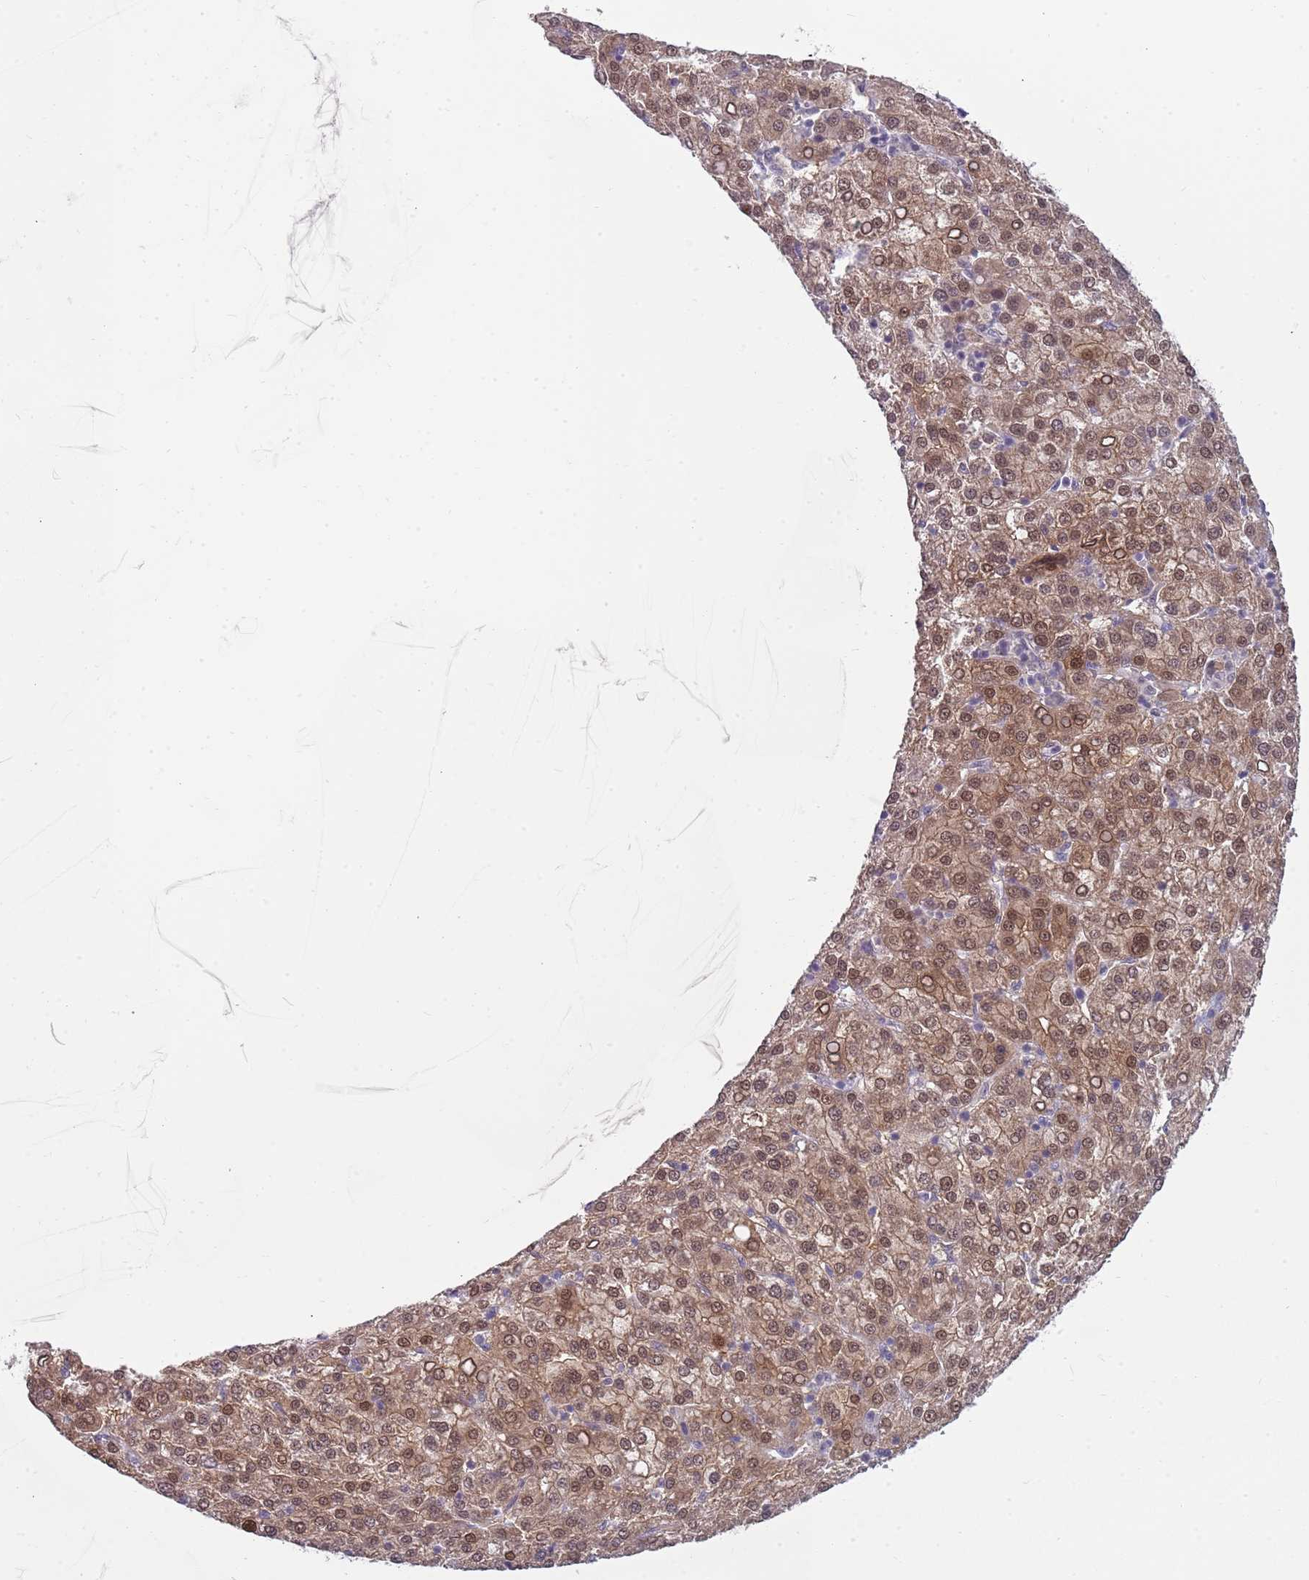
{"staining": {"intensity": "moderate", "quantity": ">75%", "location": "cytoplasmic/membranous,nuclear"}, "tissue": "liver cancer", "cell_type": "Tumor cells", "image_type": "cancer", "snomed": [{"axis": "morphology", "description": "Carcinoma, Hepatocellular, NOS"}, {"axis": "topography", "description": "Liver"}], "caption": "High-magnification brightfield microscopy of hepatocellular carcinoma (liver) stained with DAB (3,3'-diaminobenzidine) (brown) and counterstained with hematoxylin (blue). tumor cells exhibit moderate cytoplasmic/membranous and nuclear expression is seen in about>75% of cells. Ihc stains the protein of interest in brown and the nuclei are stained blue.", "gene": "SEPHS2", "patient": {"sex": "female", "age": 58}}